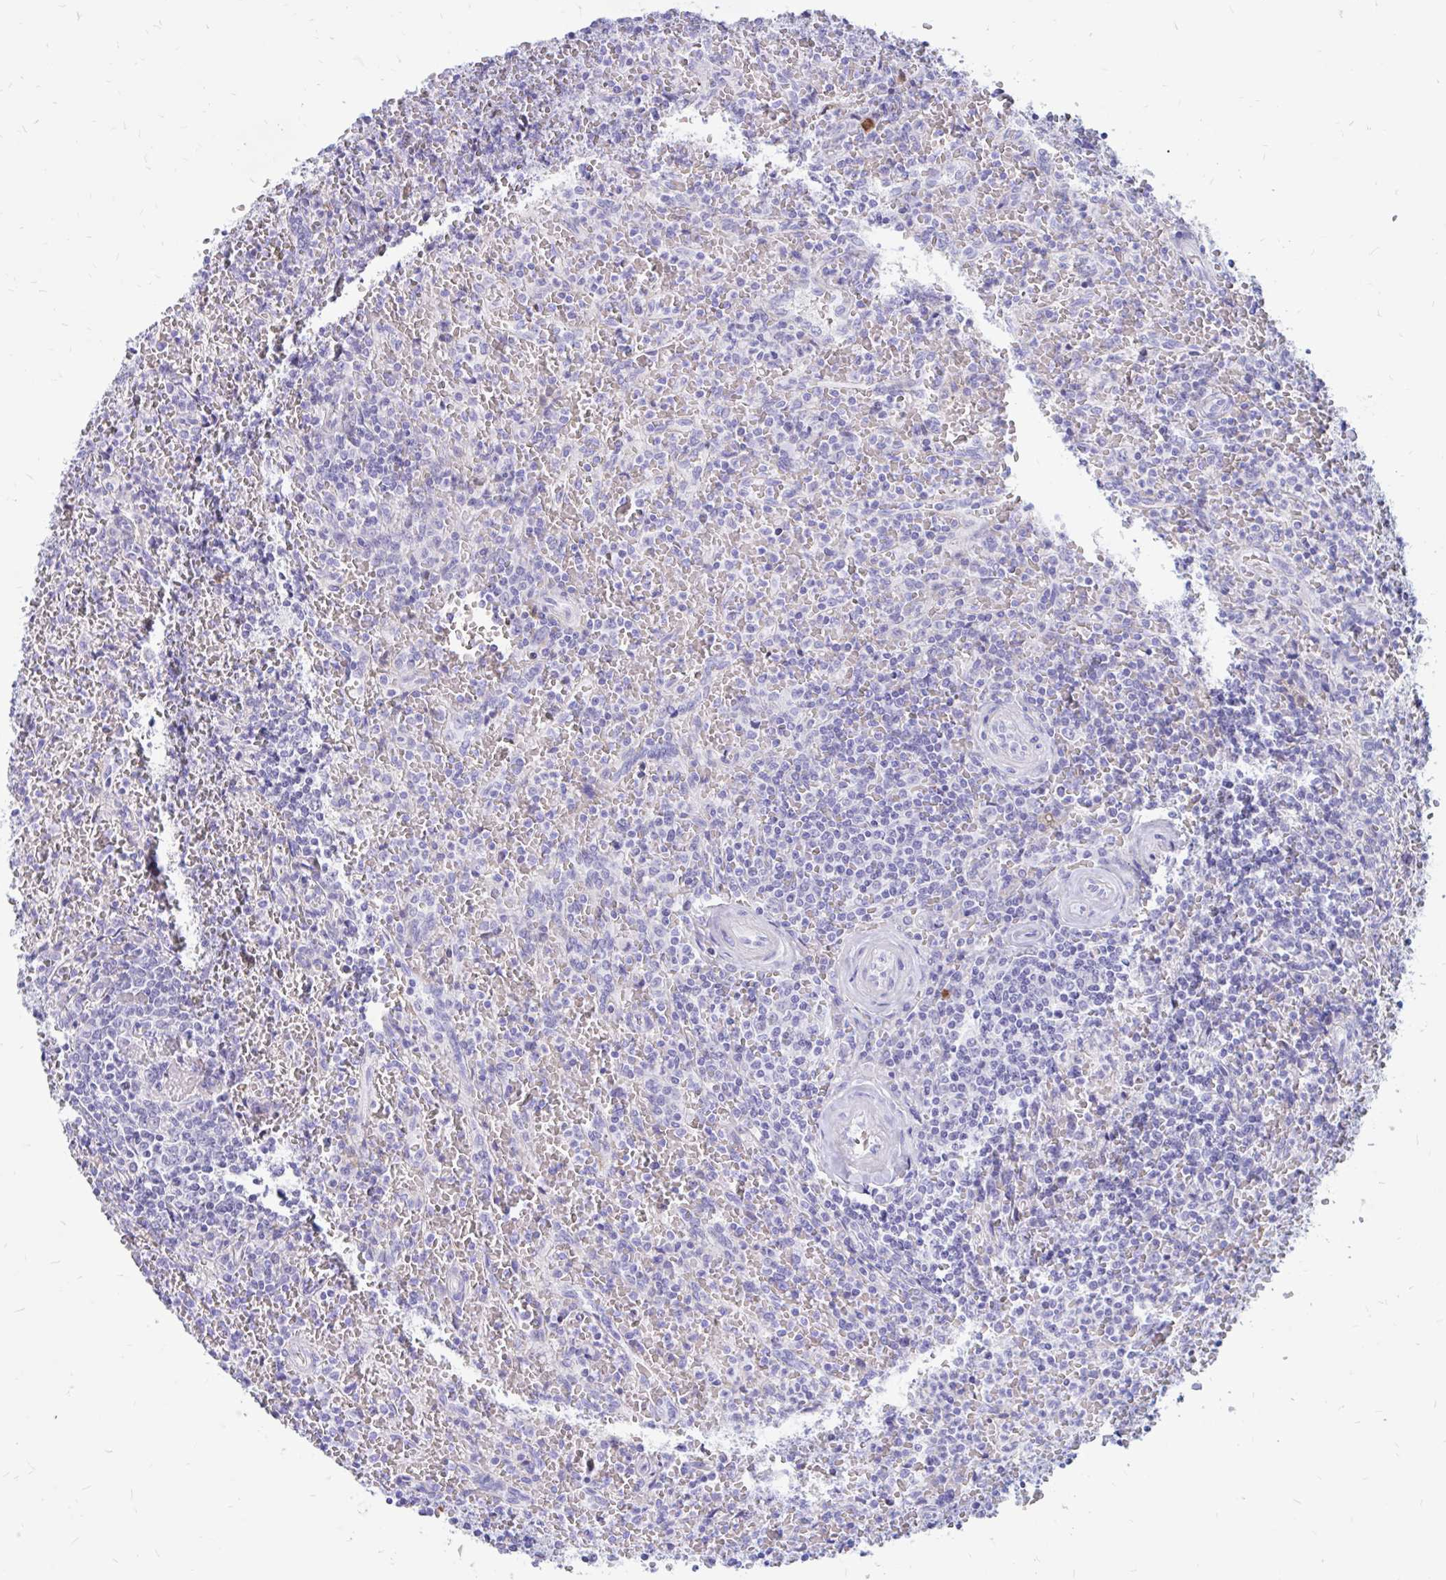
{"staining": {"intensity": "negative", "quantity": "none", "location": "none"}, "tissue": "lymphoma", "cell_type": "Tumor cells", "image_type": "cancer", "snomed": [{"axis": "morphology", "description": "Malignant lymphoma, non-Hodgkin's type, Low grade"}, {"axis": "topography", "description": "Spleen"}], "caption": "Tumor cells show no significant staining in malignant lymphoma, non-Hodgkin's type (low-grade).", "gene": "IGSF5", "patient": {"sex": "female", "age": 64}}